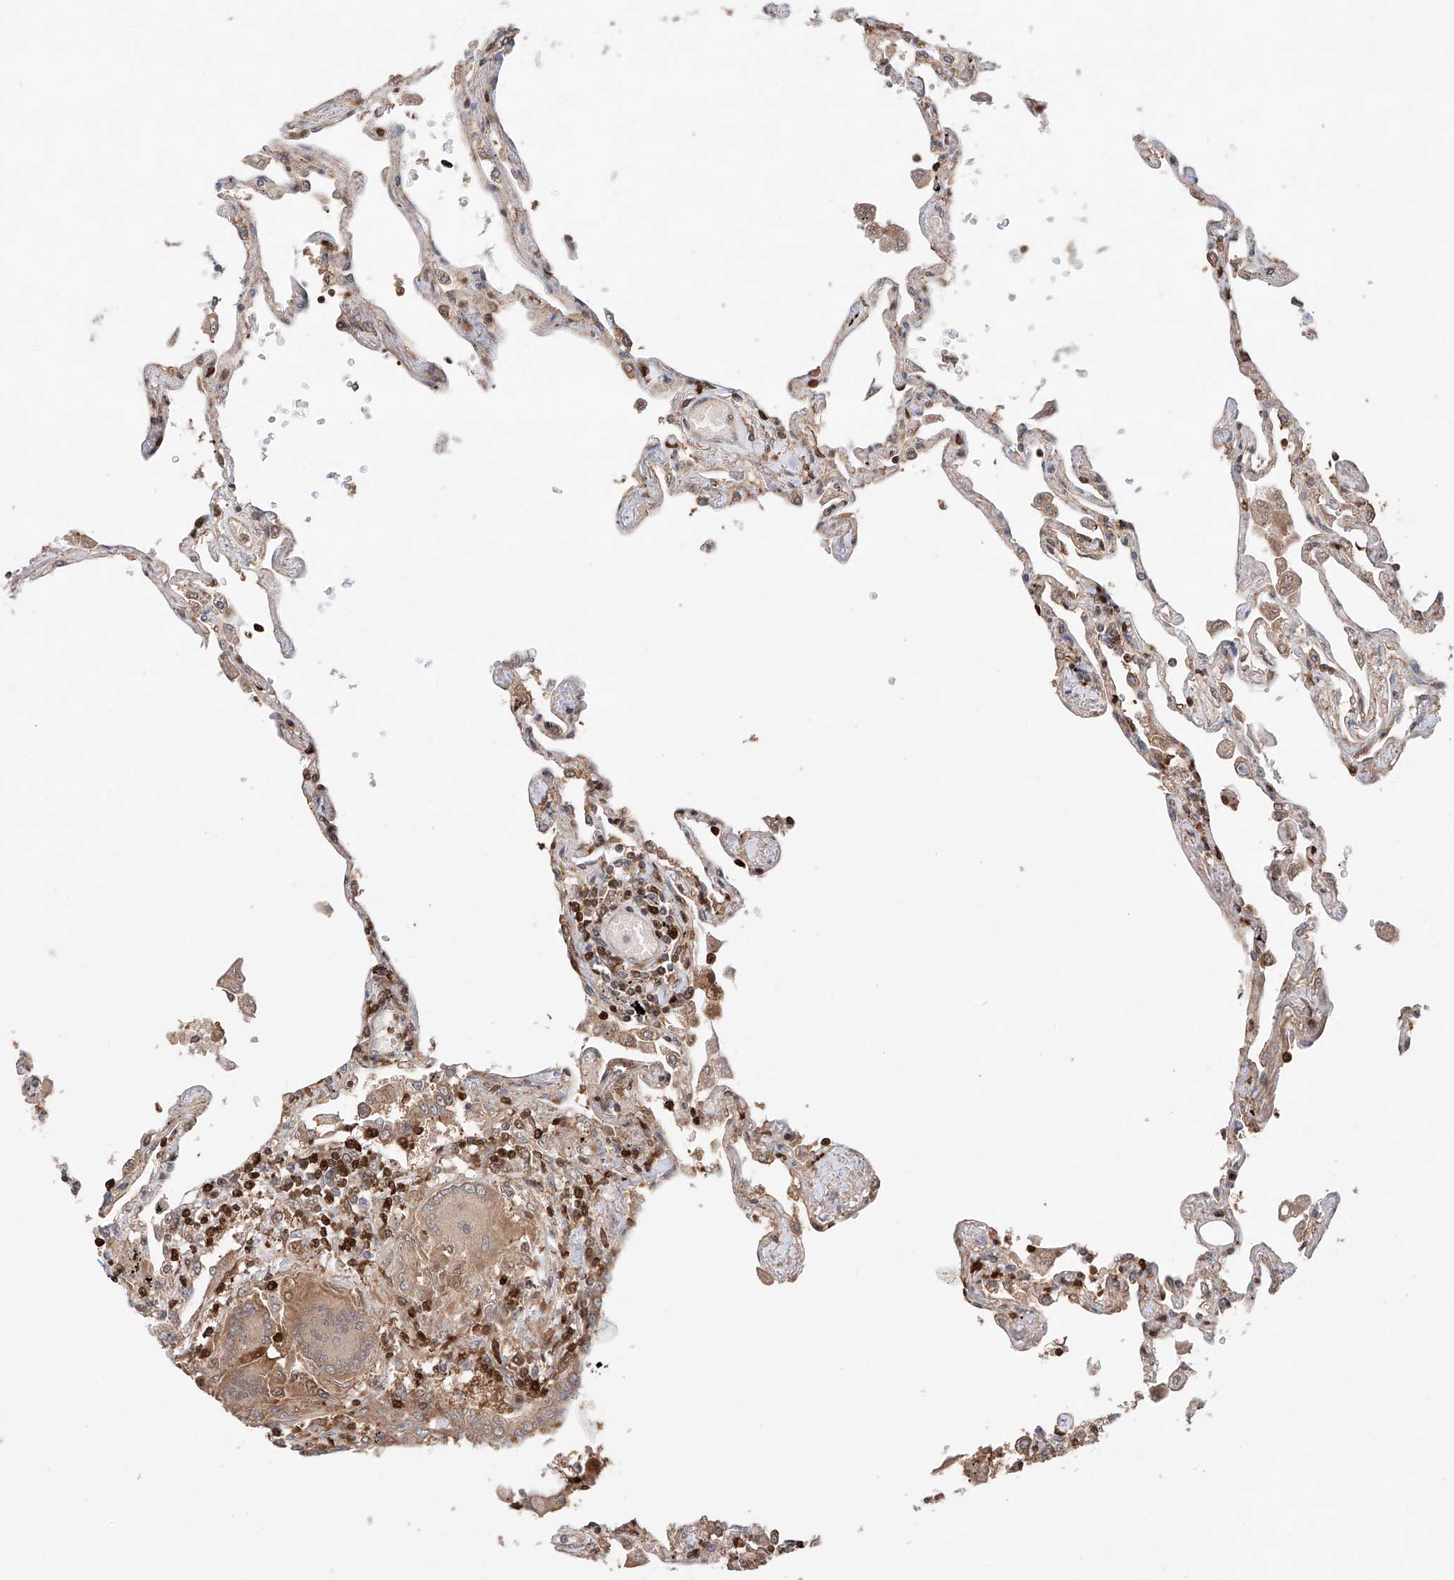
{"staining": {"intensity": "weak", "quantity": "25%-75%", "location": "cytoplasmic/membranous"}, "tissue": "lung", "cell_type": "Alveolar cells", "image_type": "normal", "snomed": [{"axis": "morphology", "description": "Normal tissue, NOS"}, {"axis": "topography", "description": "Lung"}], "caption": "A low amount of weak cytoplasmic/membranous staining is appreciated in approximately 25%-75% of alveolar cells in normal lung. The staining is performed using DAB brown chromogen to label protein expression. The nuclei are counter-stained blue using hematoxylin.", "gene": "IGSF22", "patient": {"sex": "female", "age": 67}}